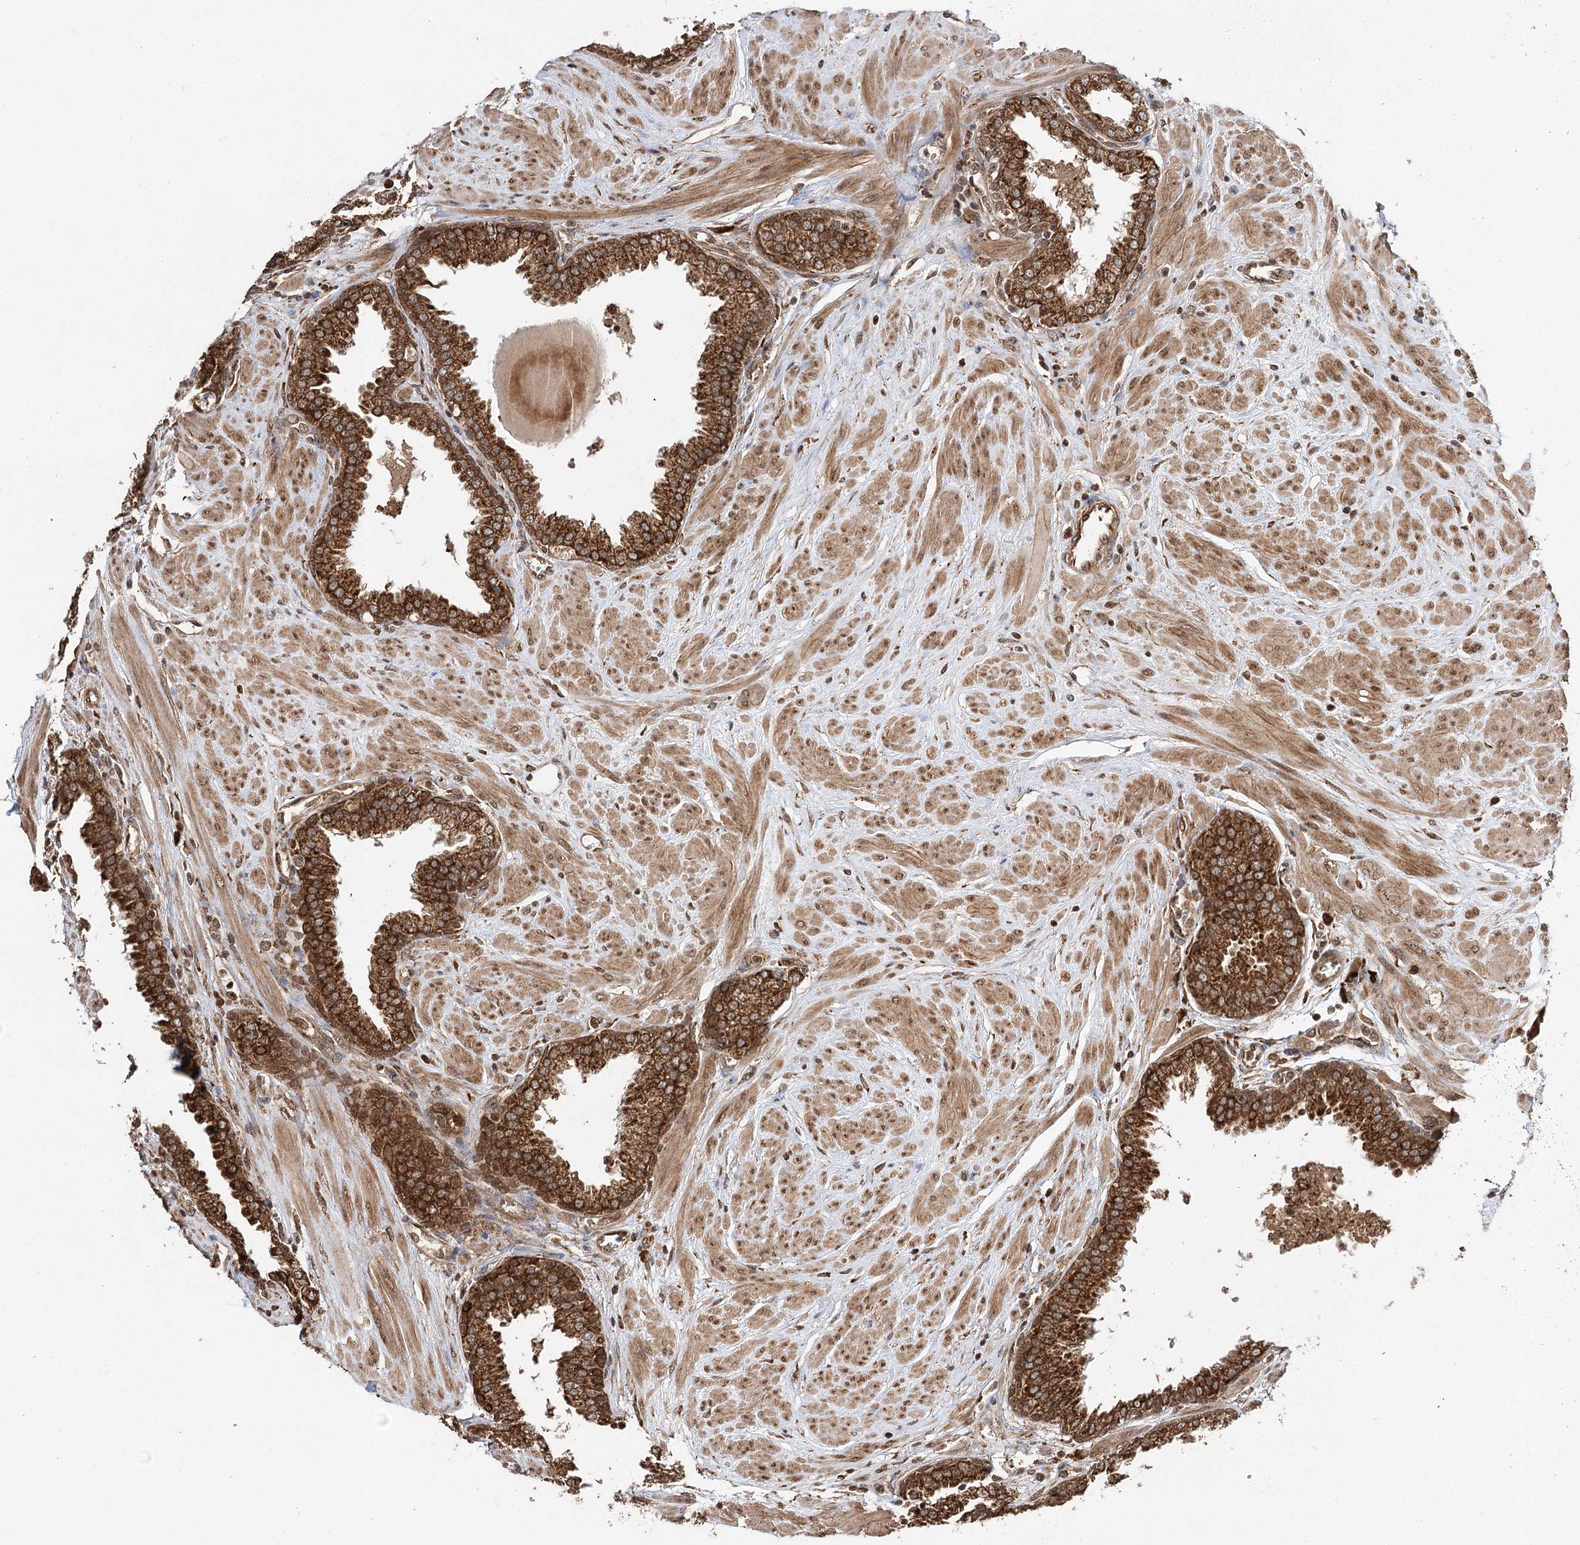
{"staining": {"intensity": "strong", "quantity": ">75%", "location": "cytoplasmic/membranous"}, "tissue": "prostate", "cell_type": "Glandular cells", "image_type": "normal", "snomed": [{"axis": "morphology", "description": "Normal tissue, NOS"}, {"axis": "topography", "description": "Prostate"}], "caption": "Prostate stained with DAB immunohistochemistry (IHC) reveals high levels of strong cytoplasmic/membranous expression in about >75% of glandular cells.", "gene": "DNAJB14", "patient": {"sex": "male", "age": 51}}